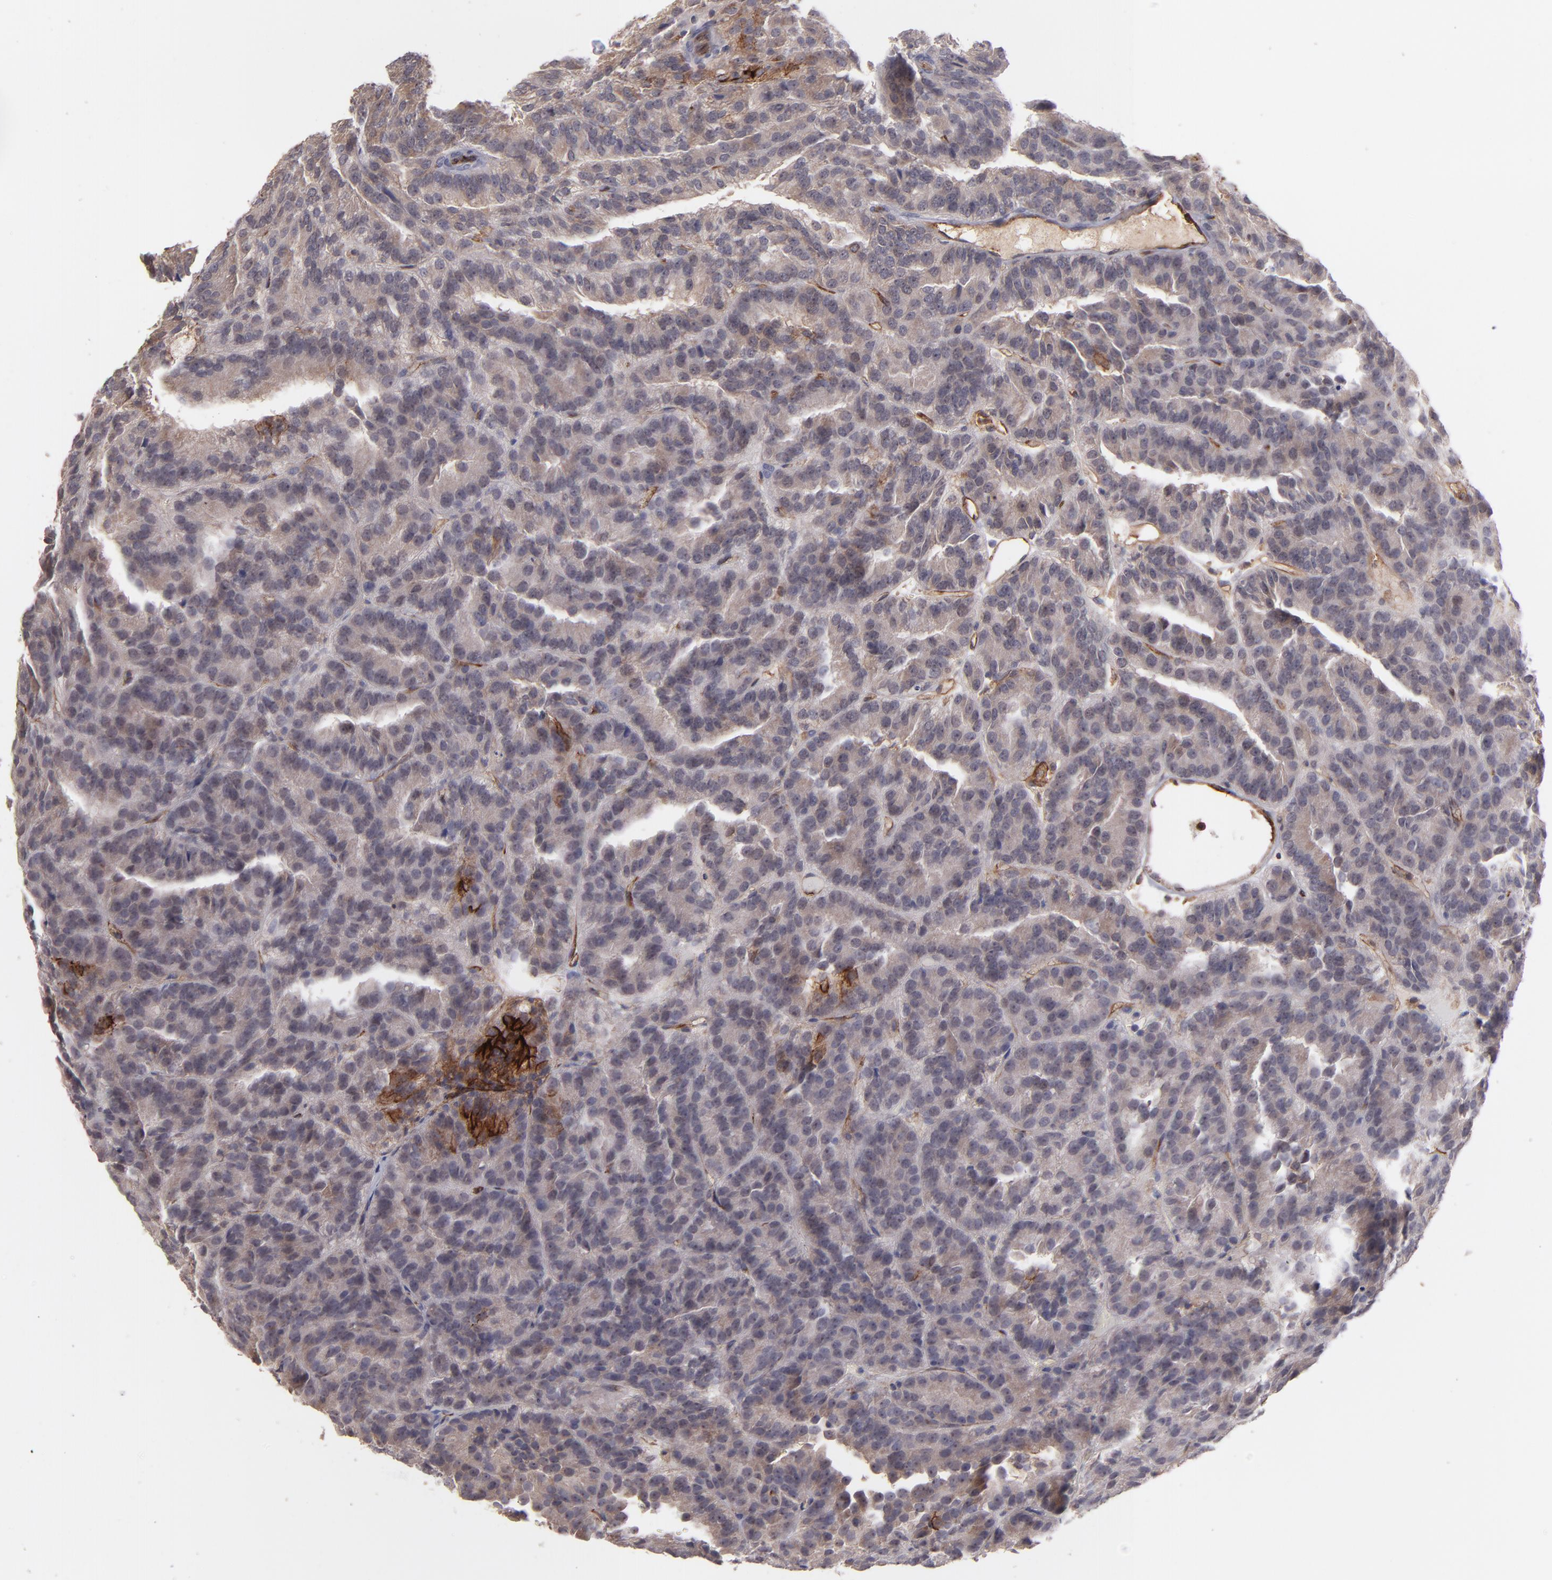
{"staining": {"intensity": "negative", "quantity": "none", "location": "none"}, "tissue": "renal cancer", "cell_type": "Tumor cells", "image_type": "cancer", "snomed": [{"axis": "morphology", "description": "Adenocarcinoma, NOS"}, {"axis": "topography", "description": "Kidney"}], "caption": "A photomicrograph of human adenocarcinoma (renal) is negative for staining in tumor cells.", "gene": "ICAM1", "patient": {"sex": "male", "age": 46}}